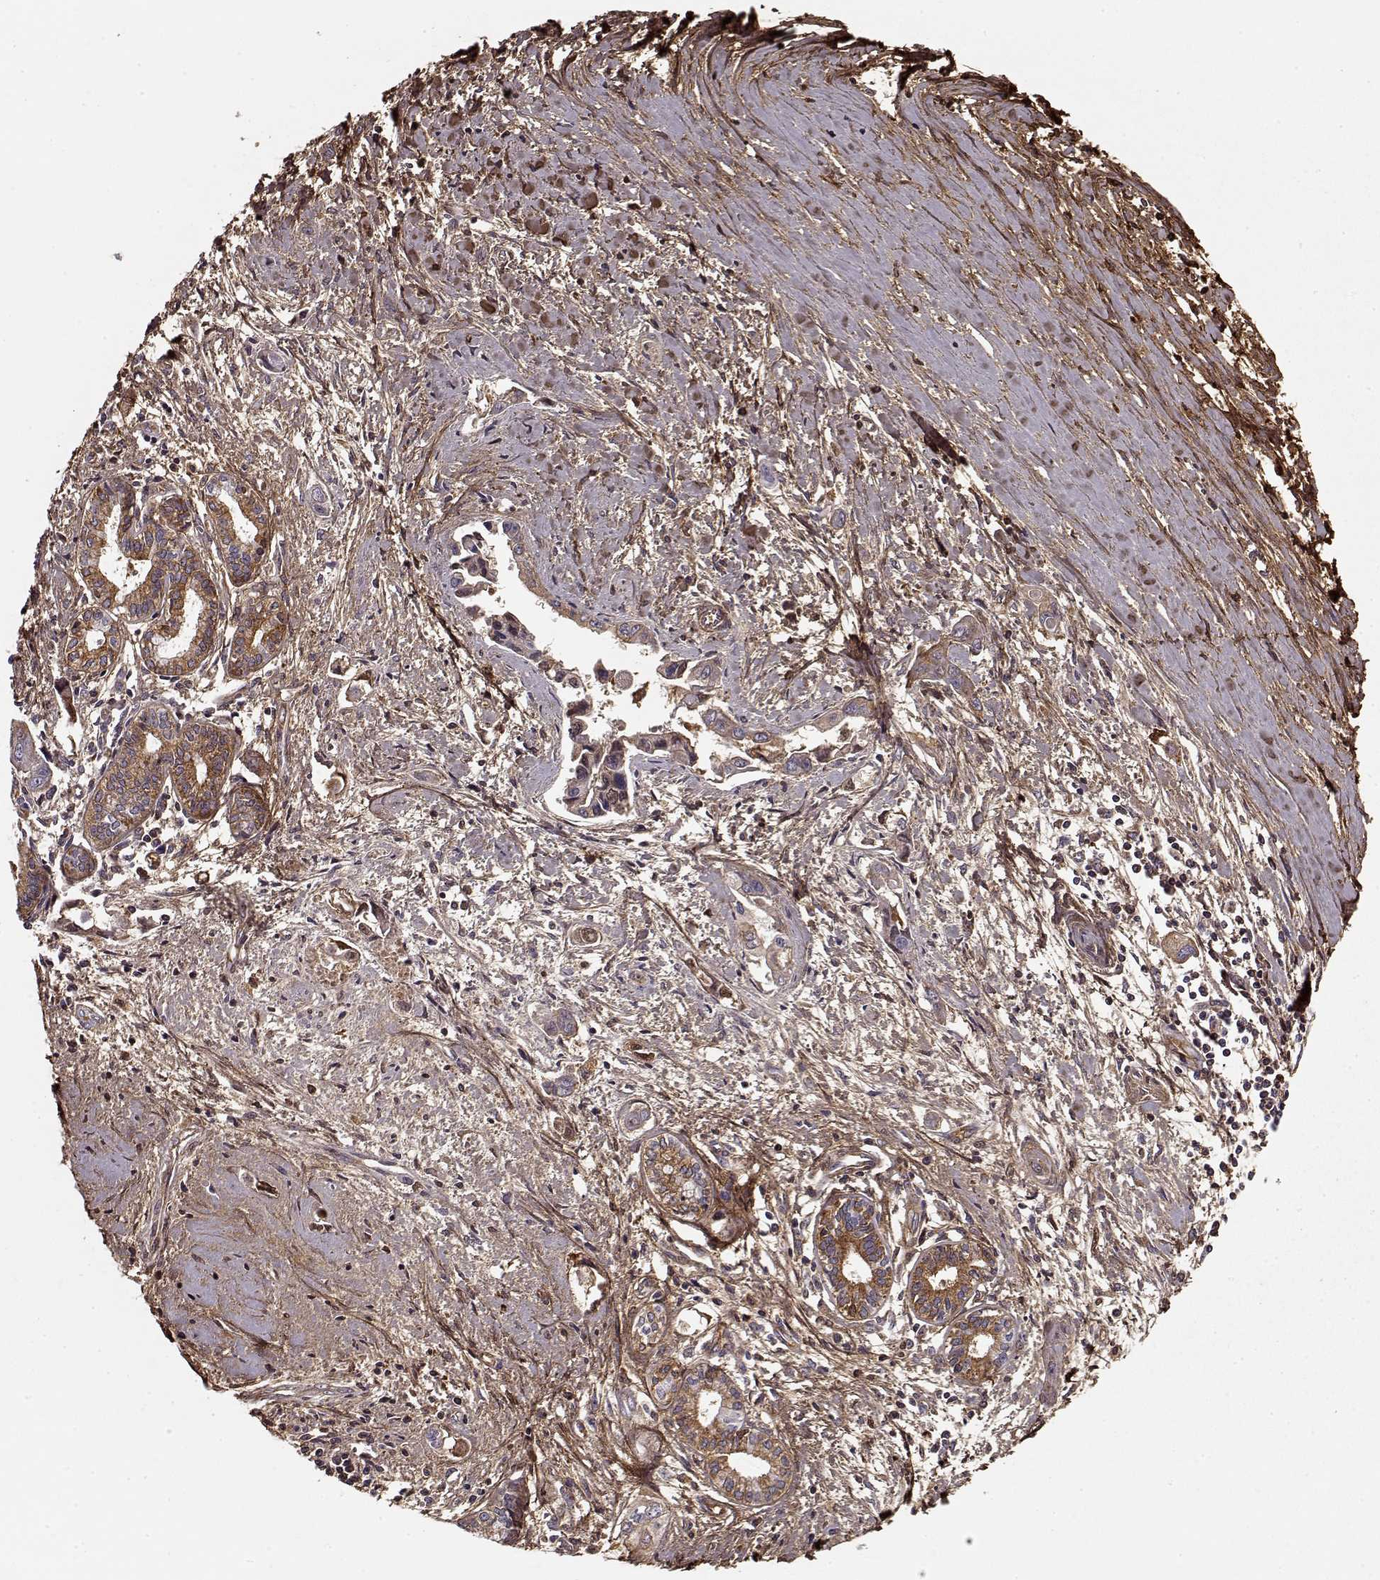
{"staining": {"intensity": "moderate", "quantity": "25%-75%", "location": "cytoplasmic/membranous"}, "tissue": "pancreatic cancer", "cell_type": "Tumor cells", "image_type": "cancer", "snomed": [{"axis": "morphology", "description": "Adenocarcinoma, NOS"}, {"axis": "topography", "description": "Pancreas"}], "caption": "Pancreatic cancer (adenocarcinoma) stained with a brown dye displays moderate cytoplasmic/membranous positive expression in about 25%-75% of tumor cells.", "gene": "LUM", "patient": {"sex": "male", "age": 60}}